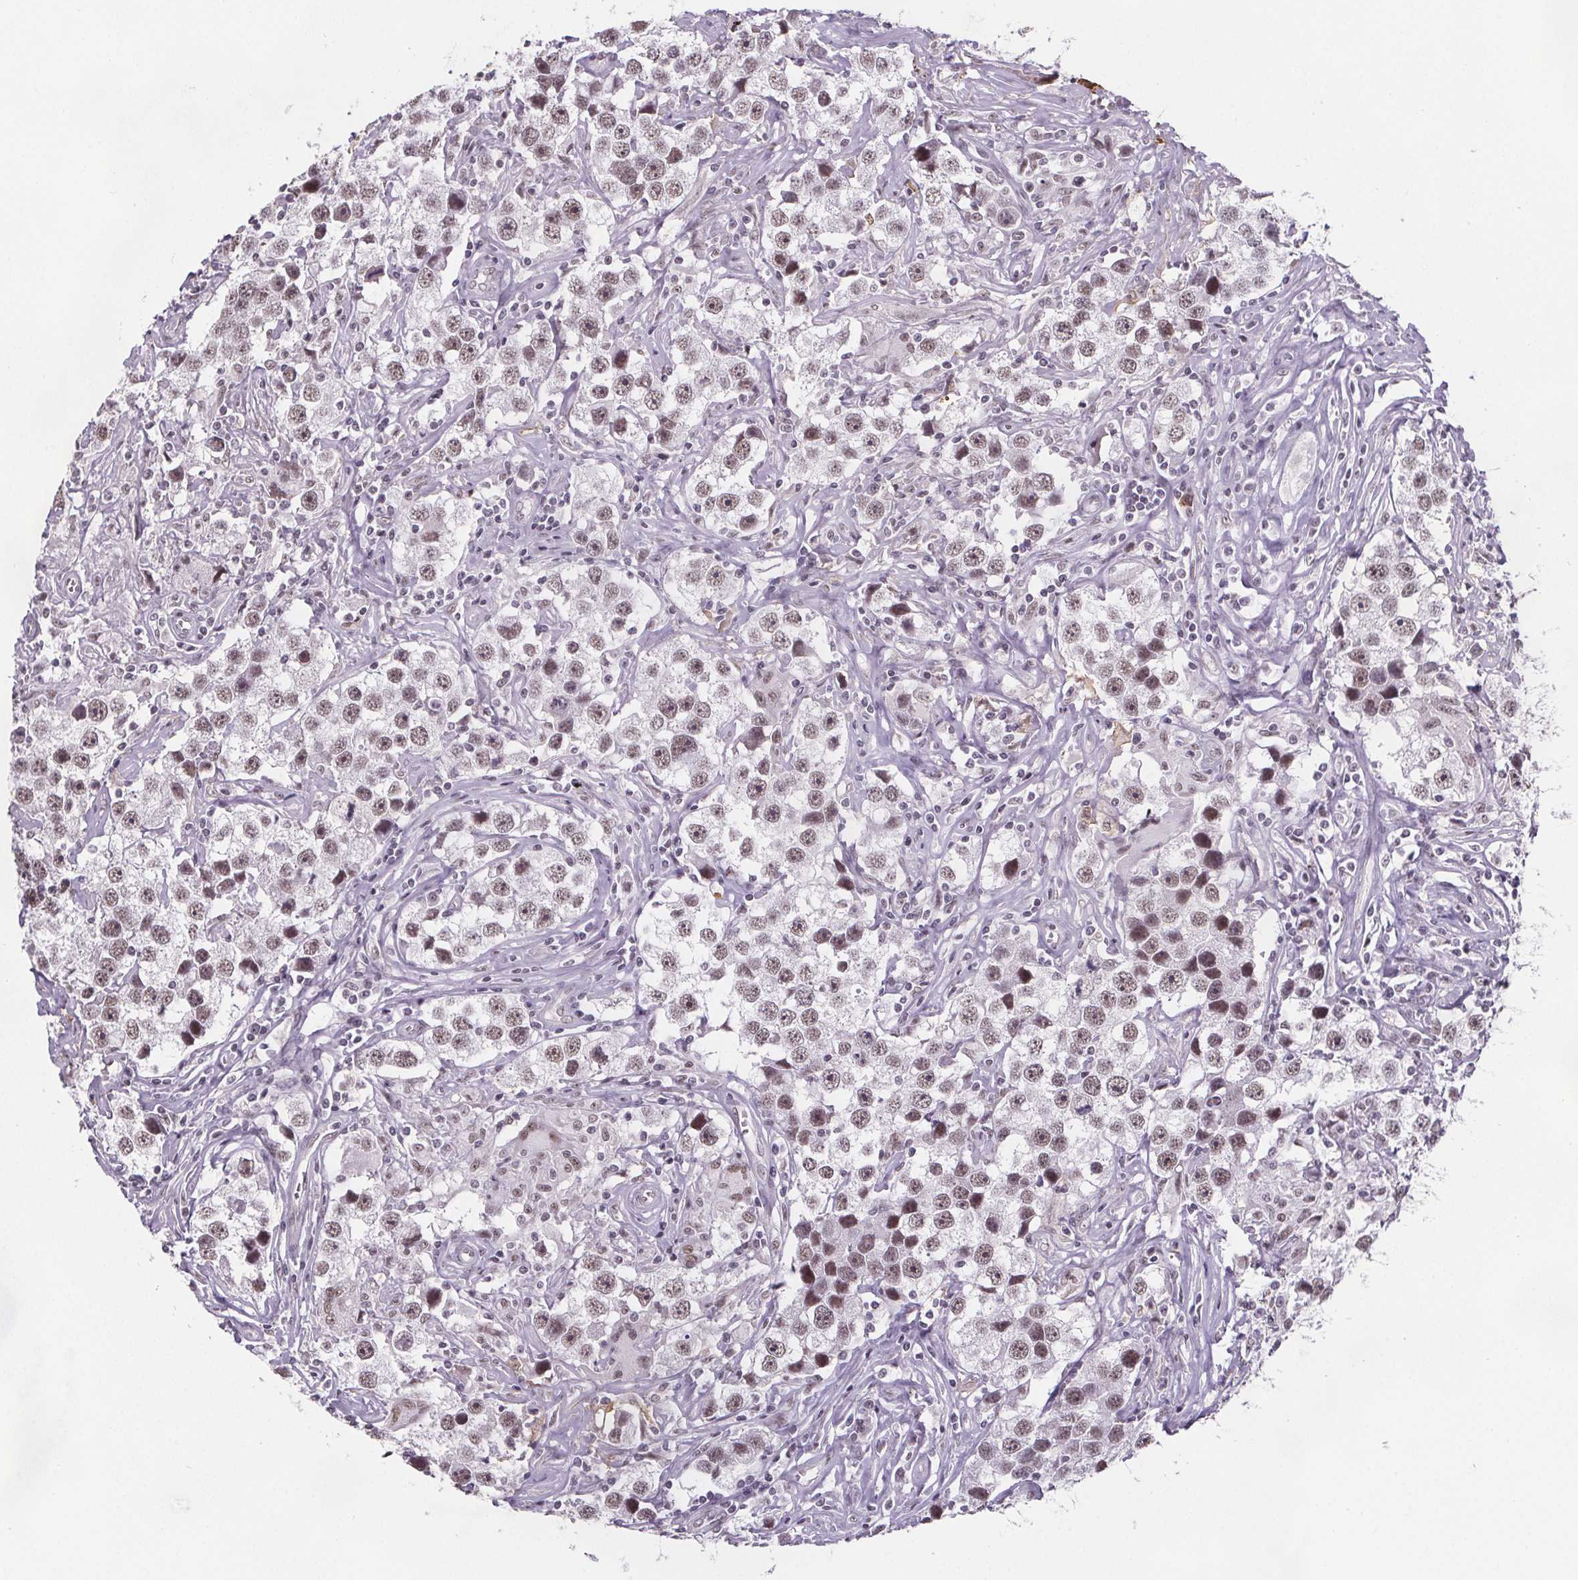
{"staining": {"intensity": "moderate", "quantity": ">75%", "location": "nuclear"}, "tissue": "testis cancer", "cell_type": "Tumor cells", "image_type": "cancer", "snomed": [{"axis": "morphology", "description": "Seminoma, NOS"}, {"axis": "topography", "description": "Testis"}], "caption": "There is medium levels of moderate nuclear staining in tumor cells of testis cancer, as demonstrated by immunohistochemical staining (brown color).", "gene": "ZNF572", "patient": {"sex": "male", "age": 49}}